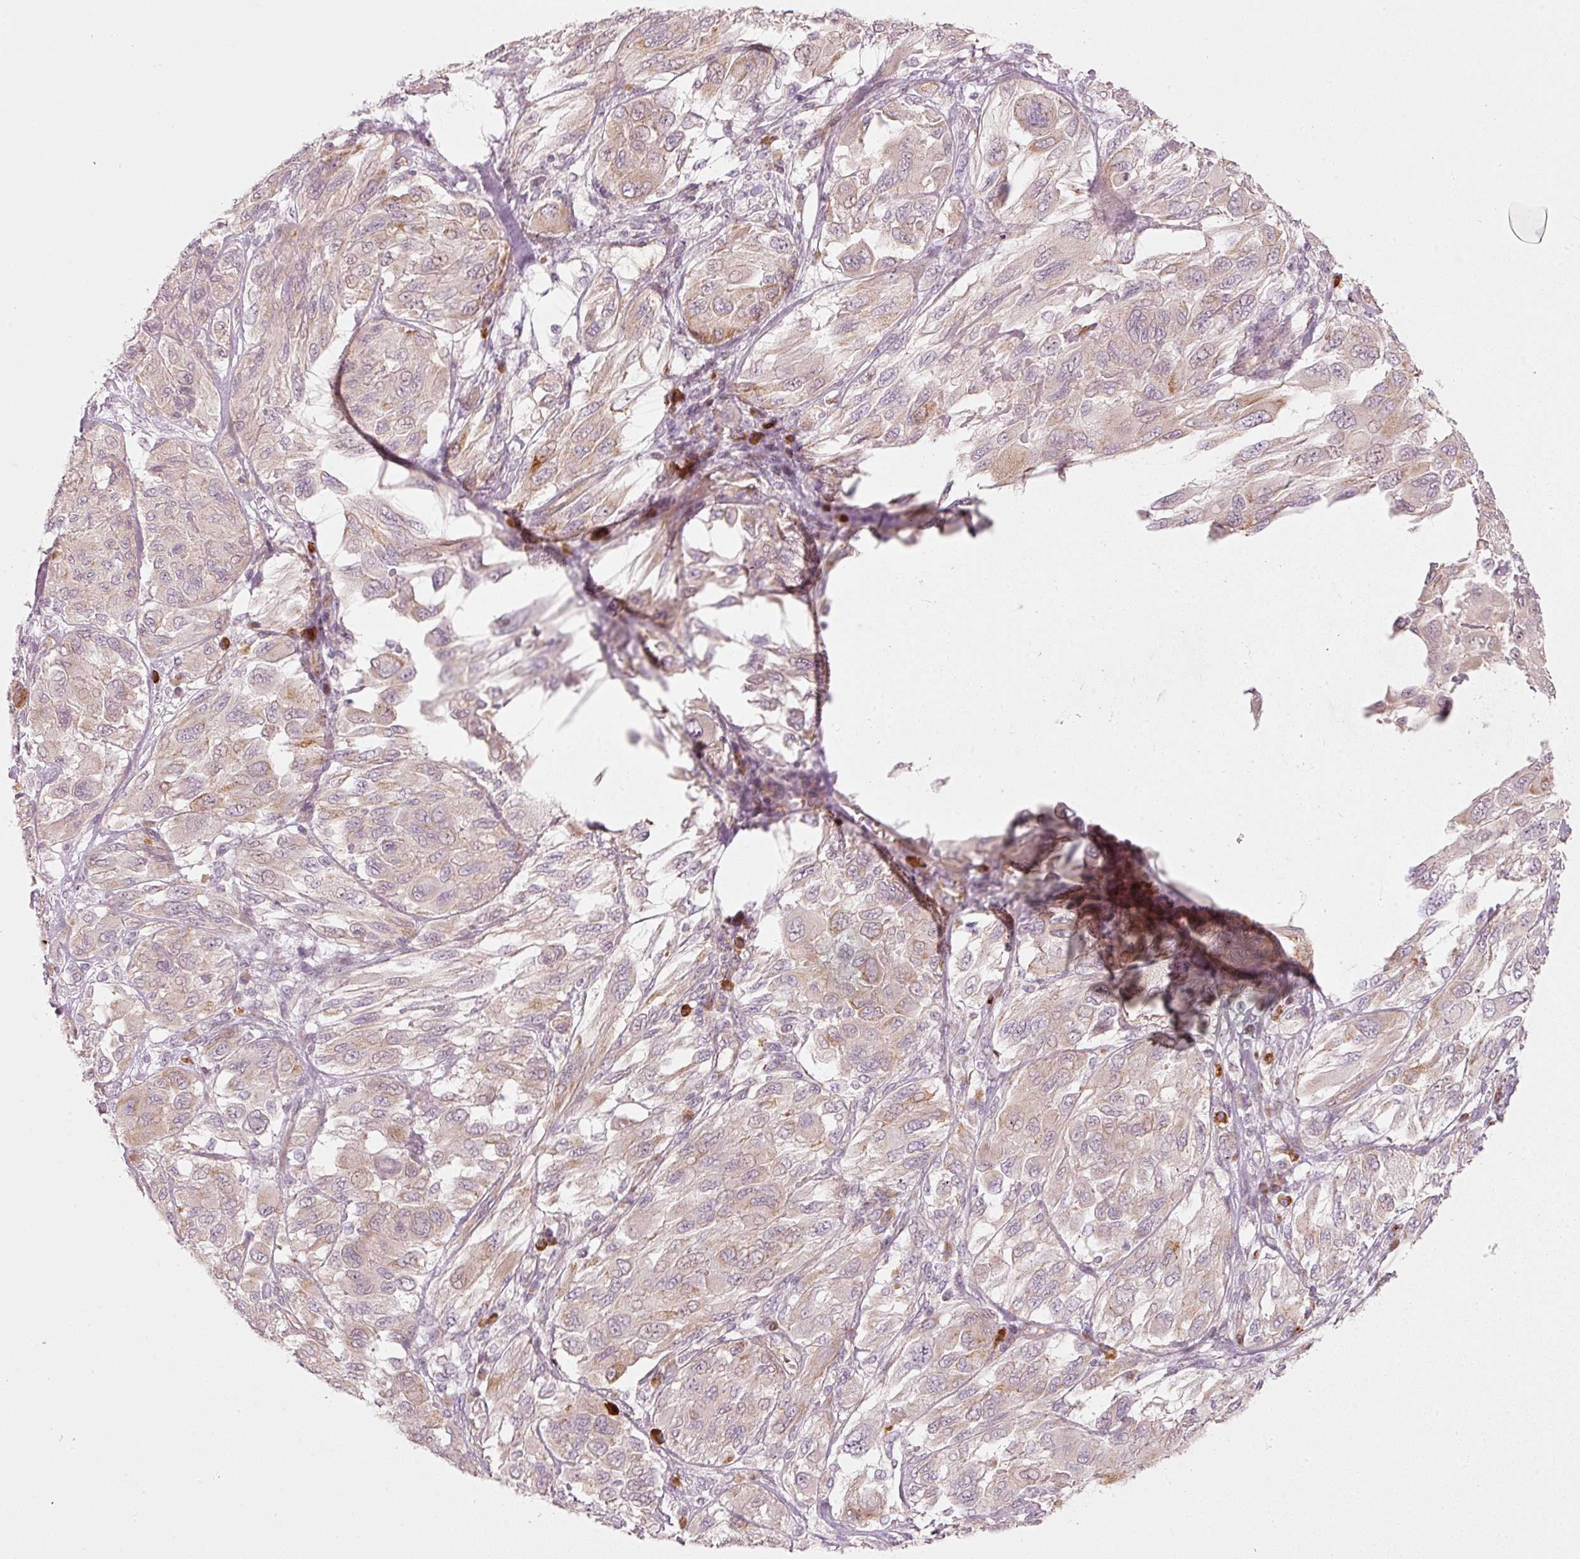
{"staining": {"intensity": "weak", "quantity": "<25%", "location": "cytoplasmic/membranous"}, "tissue": "melanoma", "cell_type": "Tumor cells", "image_type": "cancer", "snomed": [{"axis": "morphology", "description": "Malignant melanoma, NOS"}, {"axis": "topography", "description": "Skin"}], "caption": "A high-resolution image shows immunohistochemistry (IHC) staining of melanoma, which exhibits no significant positivity in tumor cells.", "gene": "KCNQ1", "patient": {"sex": "female", "age": 91}}